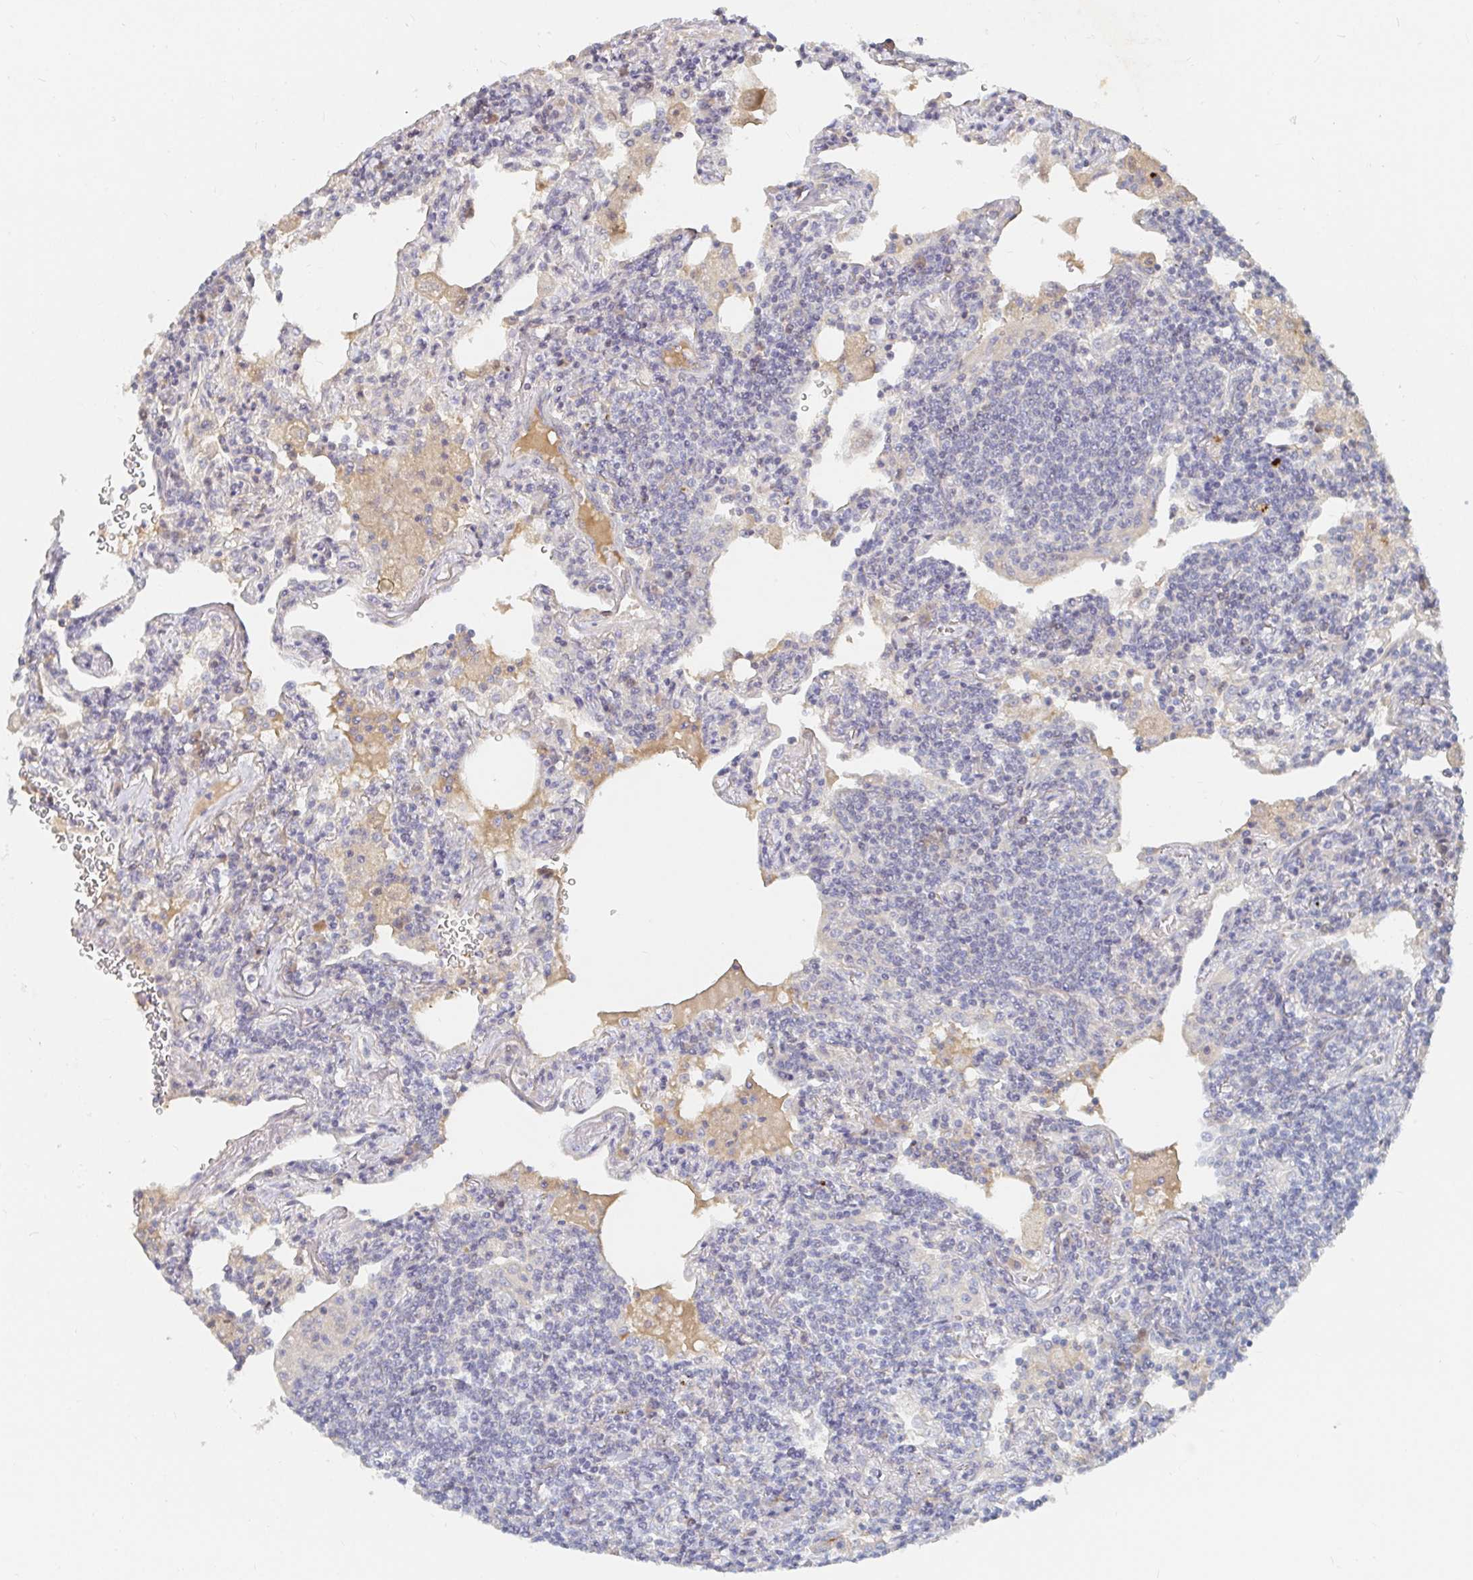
{"staining": {"intensity": "negative", "quantity": "none", "location": "none"}, "tissue": "lymphoma", "cell_type": "Tumor cells", "image_type": "cancer", "snomed": [{"axis": "morphology", "description": "Malignant lymphoma, non-Hodgkin's type, Low grade"}, {"axis": "topography", "description": "Lung"}], "caption": "There is no significant expression in tumor cells of low-grade malignant lymphoma, non-Hodgkin's type. (Stains: DAB immunohistochemistry with hematoxylin counter stain, Microscopy: brightfield microscopy at high magnification).", "gene": "NME9", "patient": {"sex": "female", "age": 71}}